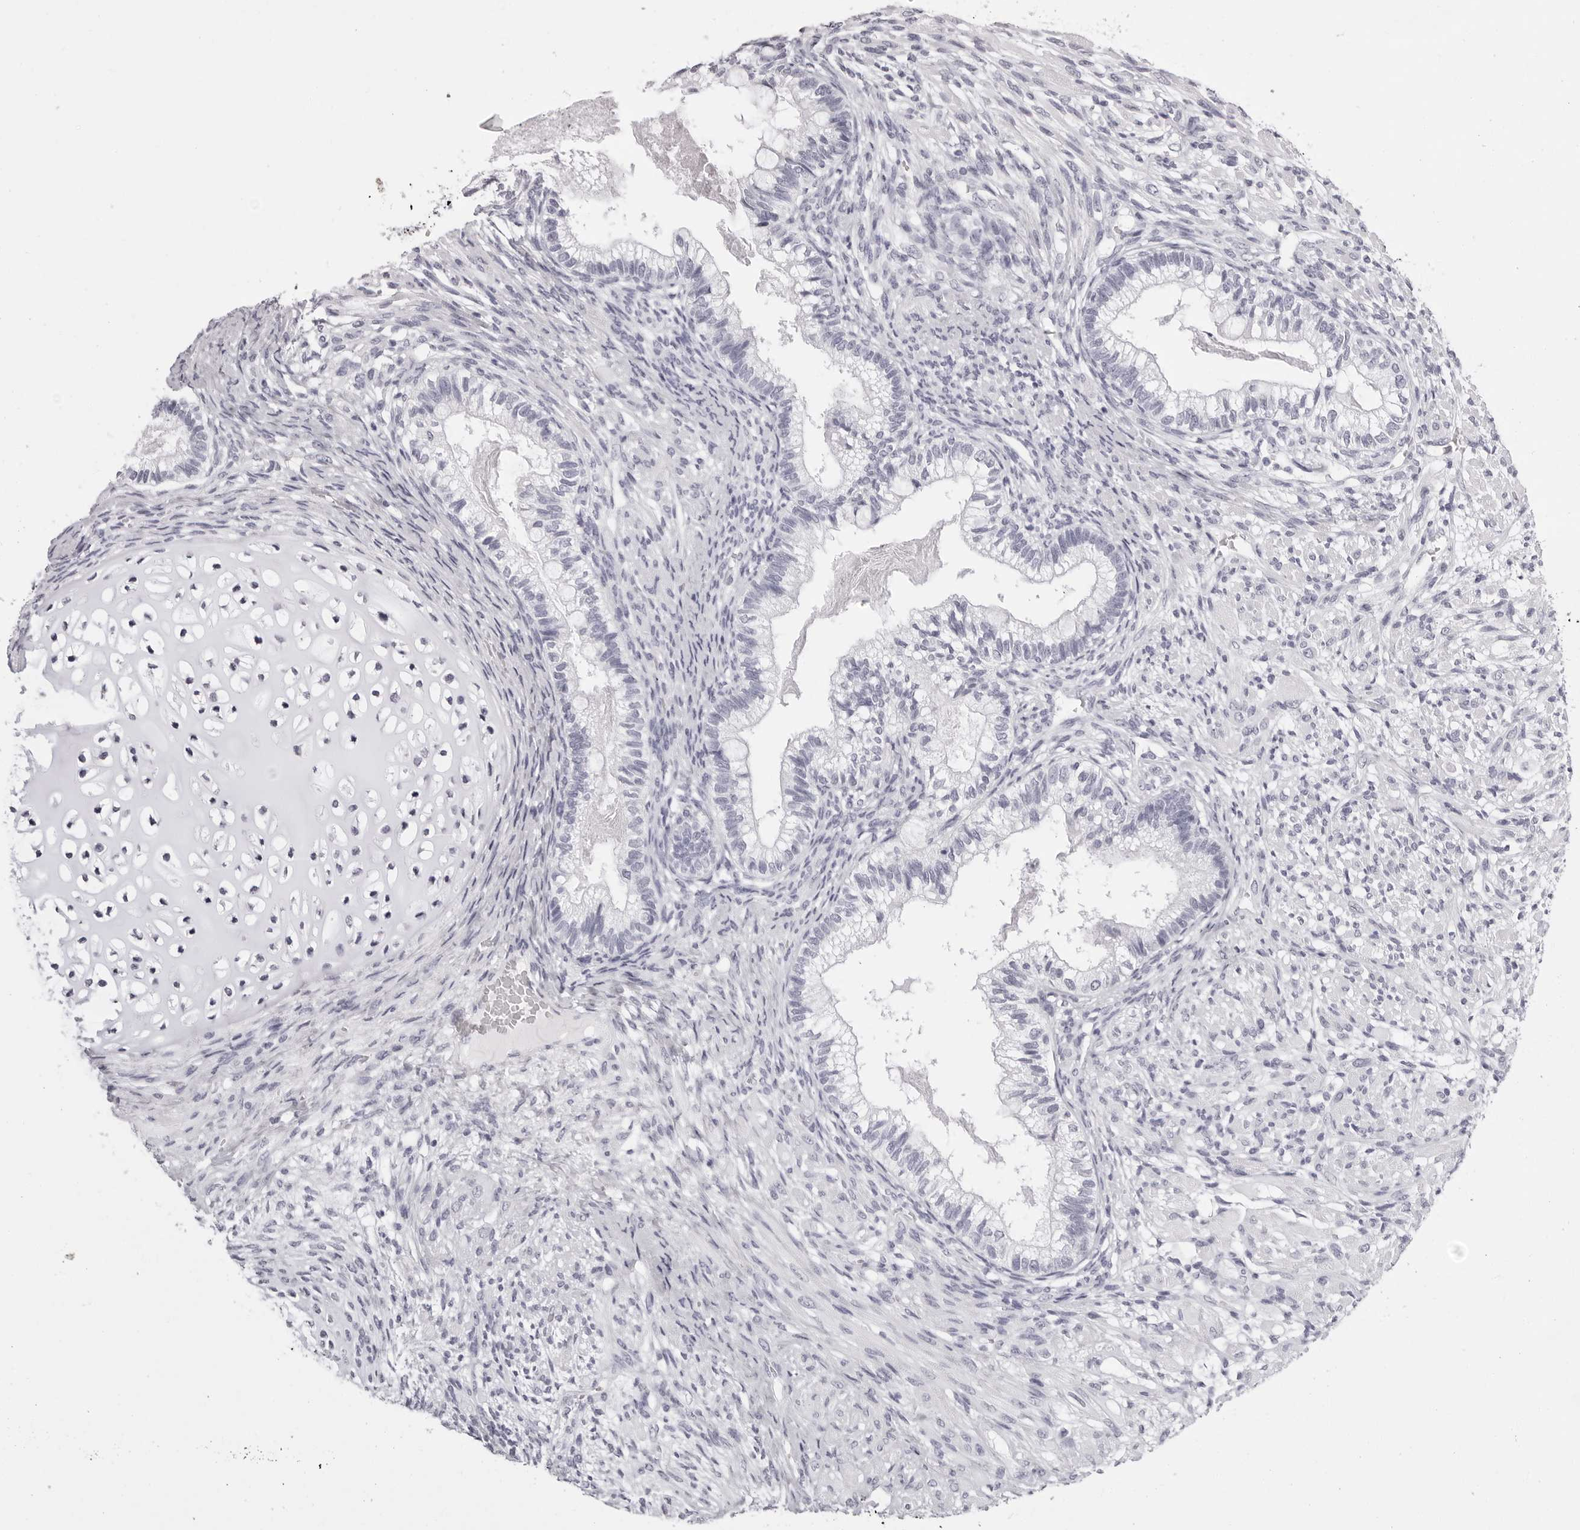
{"staining": {"intensity": "negative", "quantity": "none", "location": "none"}, "tissue": "testis cancer", "cell_type": "Tumor cells", "image_type": "cancer", "snomed": [{"axis": "morphology", "description": "Seminoma, NOS"}, {"axis": "morphology", "description": "Carcinoma, Embryonal, NOS"}, {"axis": "topography", "description": "Testis"}], "caption": "High power microscopy photomicrograph of an IHC photomicrograph of testis embryonal carcinoma, revealing no significant staining in tumor cells. (DAB IHC with hematoxylin counter stain).", "gene": "RHO", "patient": {"sex": "male", "age": 28}}